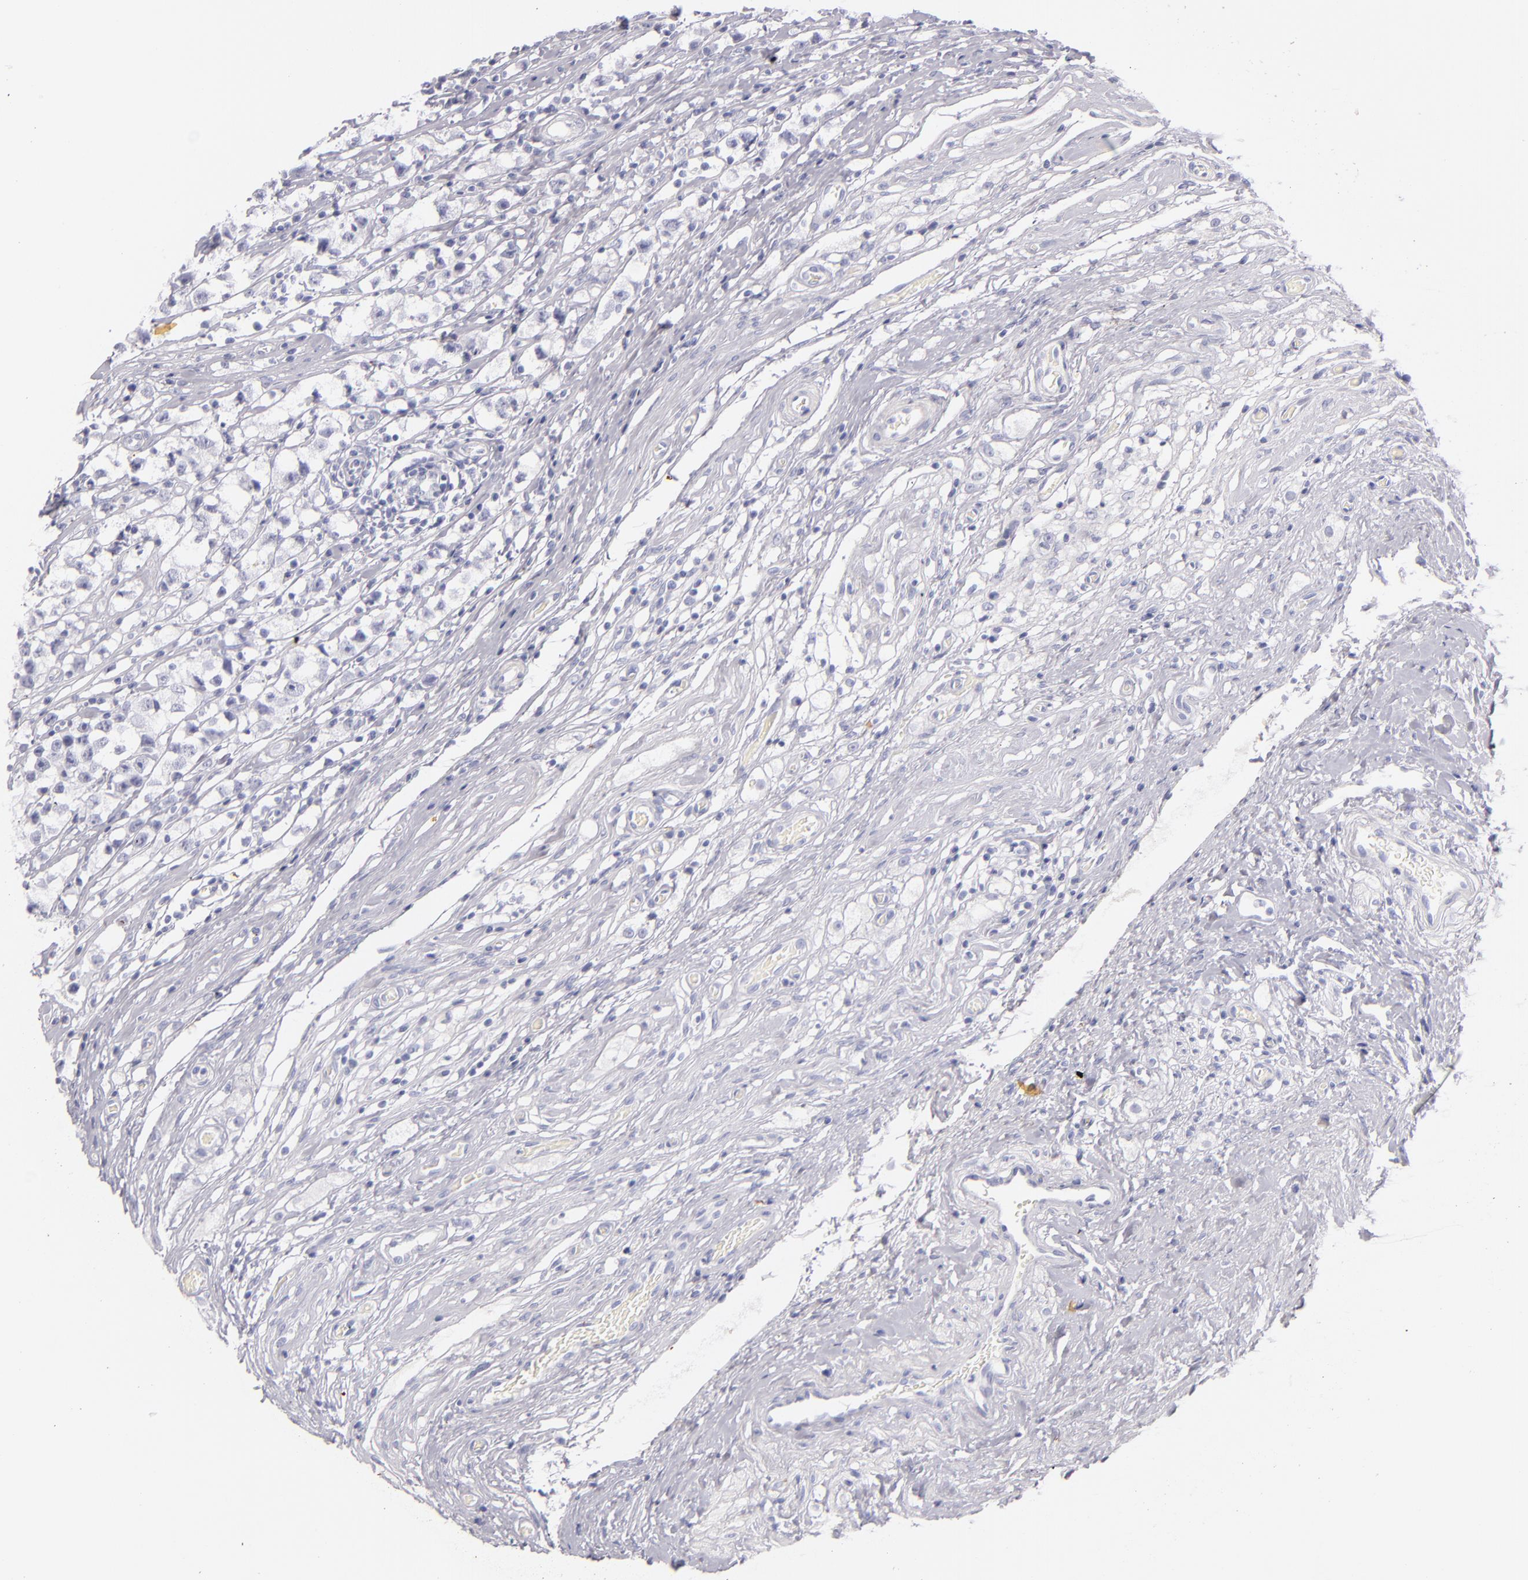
{"staining": {"intensity": "negative", "quantity": "none", "location": "none"}, "tissue": "testis cancer", "cell_type": "Tumor cells", "image_type": "cancer", "snomed": [{"axis": "morphology", "description": "Seminoma, NOS"}, {"axis": "topography", "description": "Testis"}], "caption": "IHC of testis seminoma demonstrates no expression in tumor cells.", "gene": "FABP1", "patient": {"sex": "male", "age": 35}}